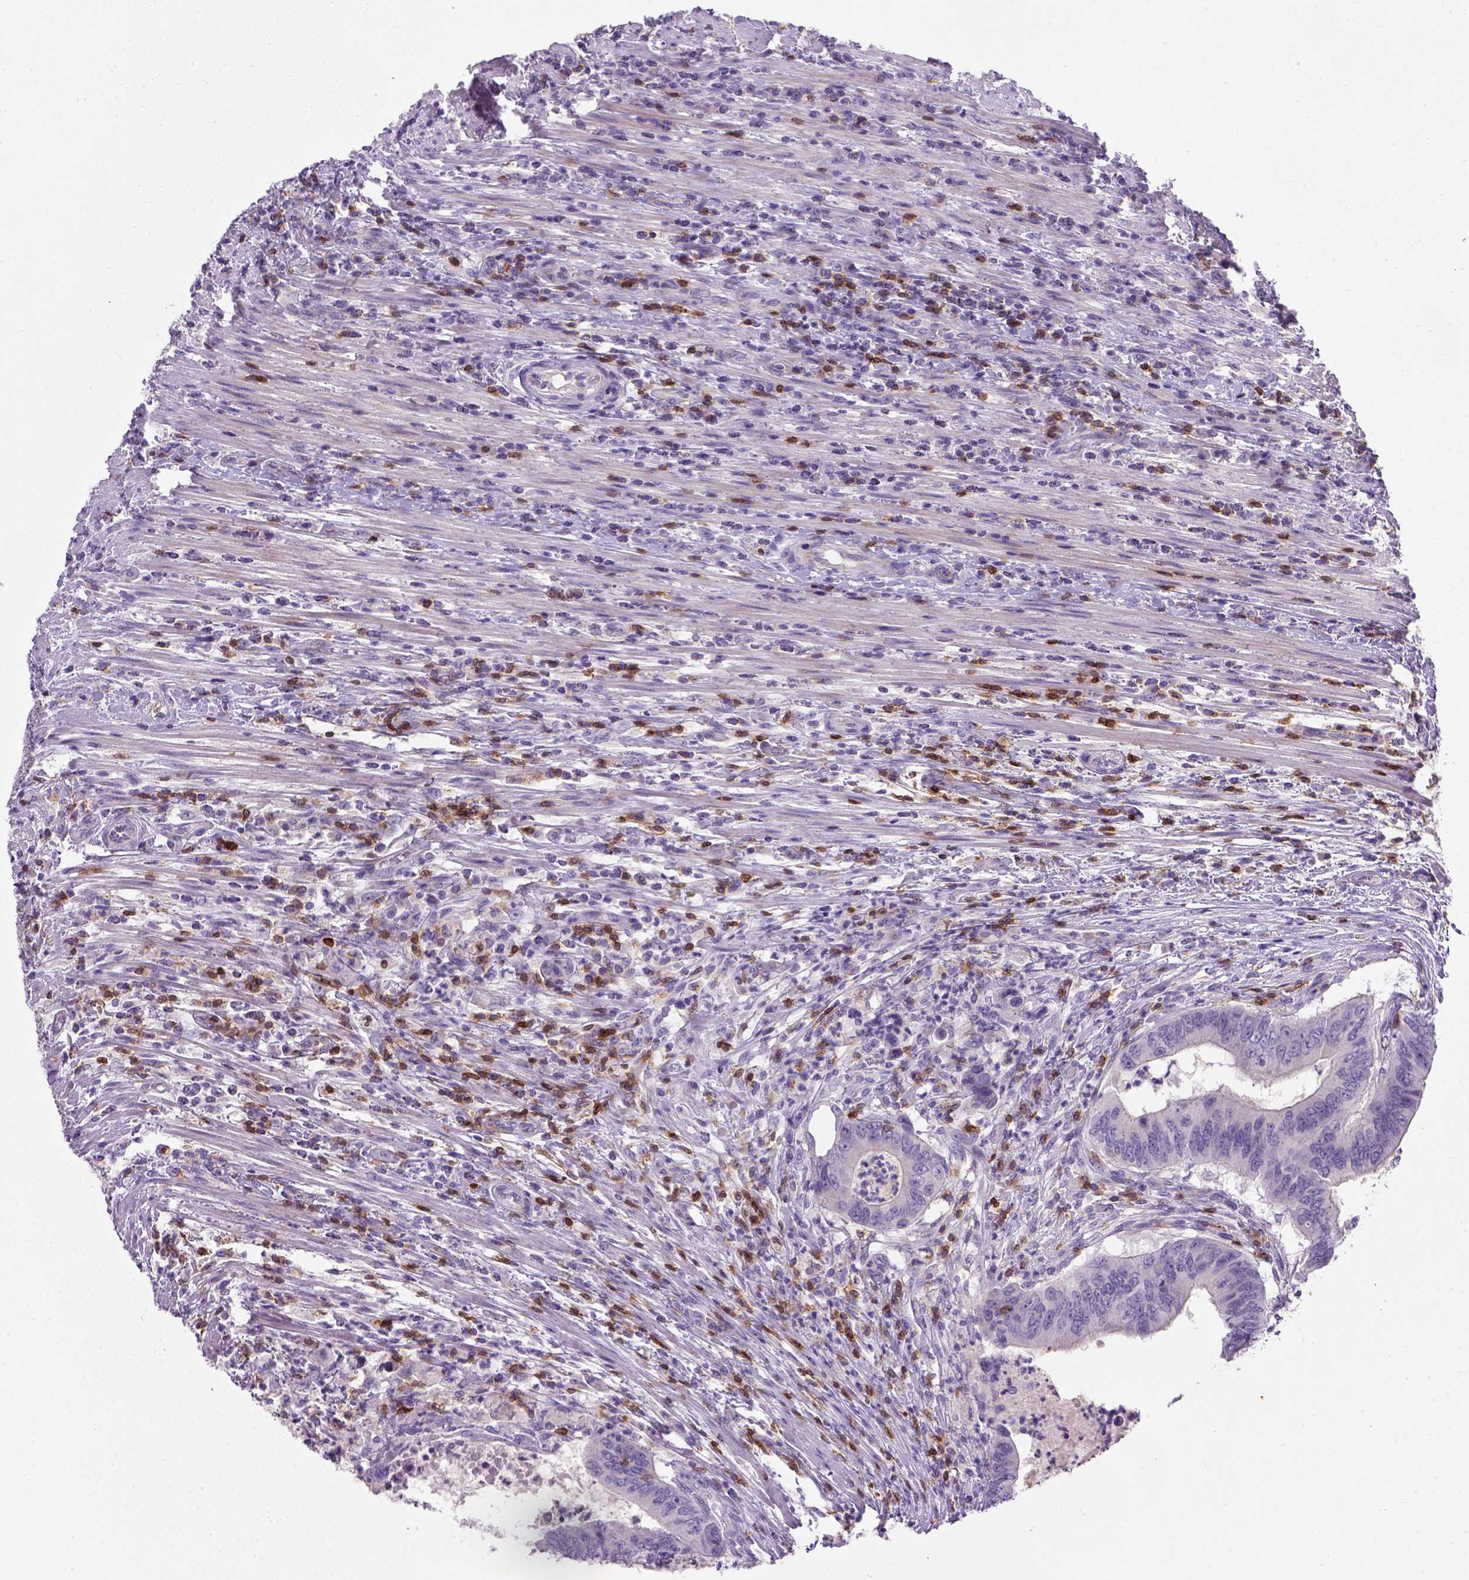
{"staining": {"intensity": "negative", "quantity": "none", "location": "none"}, "tissue": "colorectal cancer", "cell_type": "Tumor cells", "image_type": "cancer", "snomed": [{"axis": "morphology", "description": "Adenocarcinoma, NOS"}, {"axis": "topography", "description": "Colon"}], "caption": "This is a histopathology image of immunohistochemistry staining of adenocarcinoma (colorectal), which shows no positivity in tumor cells.", "gene": "CD3E", "patient": {"sex": "male", "age": 53}}